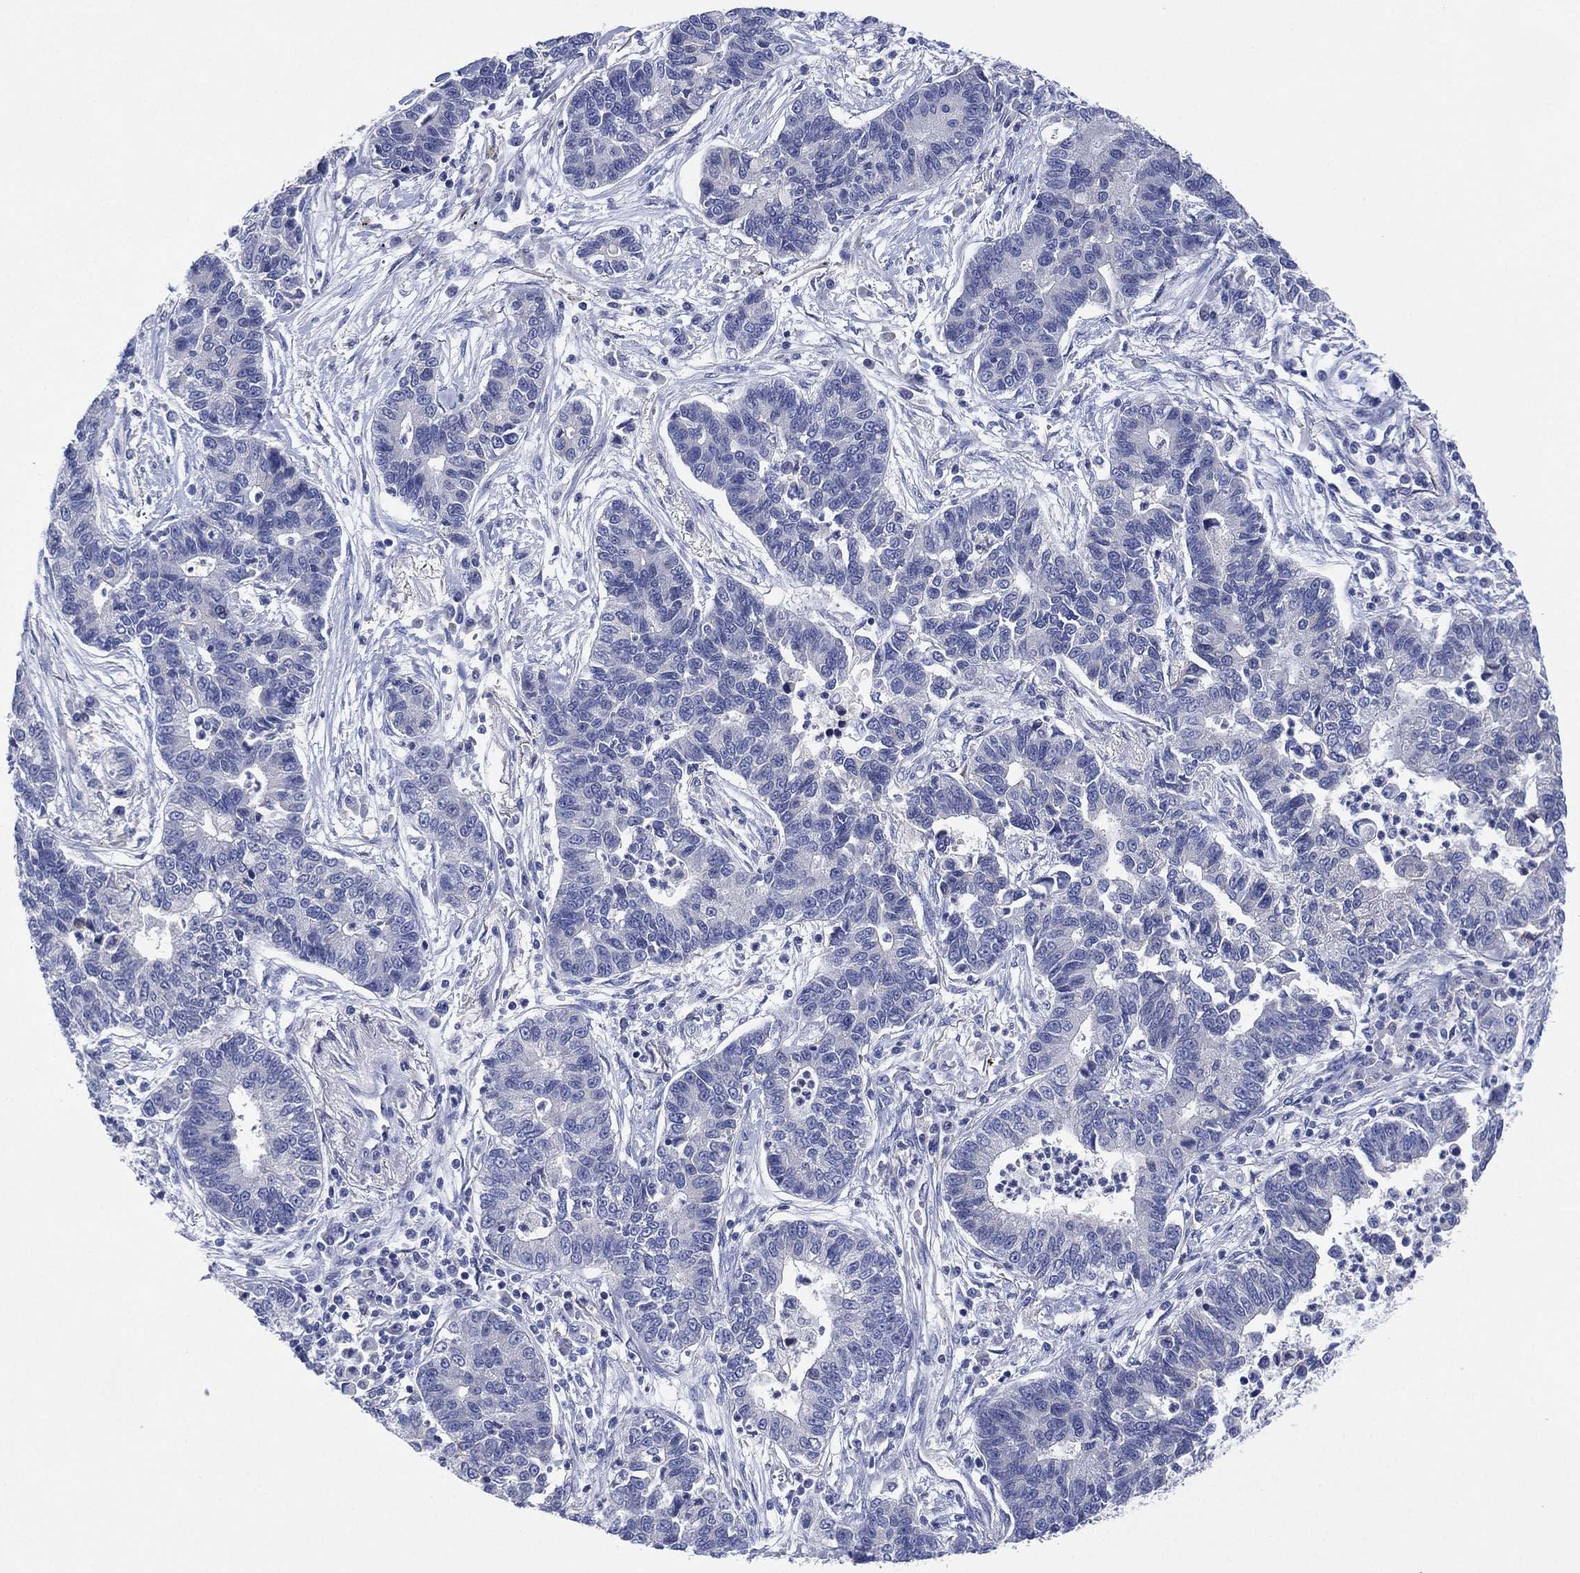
{"staining": {"intensity": "negative", "quantity": "none", "location": "none"}, "tissue": "lung cancer", "cell_type": "Tumor cells", "image_type": "cancer", "snomed": [{"axis": "morphology", "description": "Adenocarcinoma, NOS"}, {"axis": "topography", "description": "Lung"}], "caption": "Image shows no significant protein expression in tumor cells of adenocarcinoma (lung).", "gene": "CHRNA3", "patient": {"sex": "female", "age": 57}}